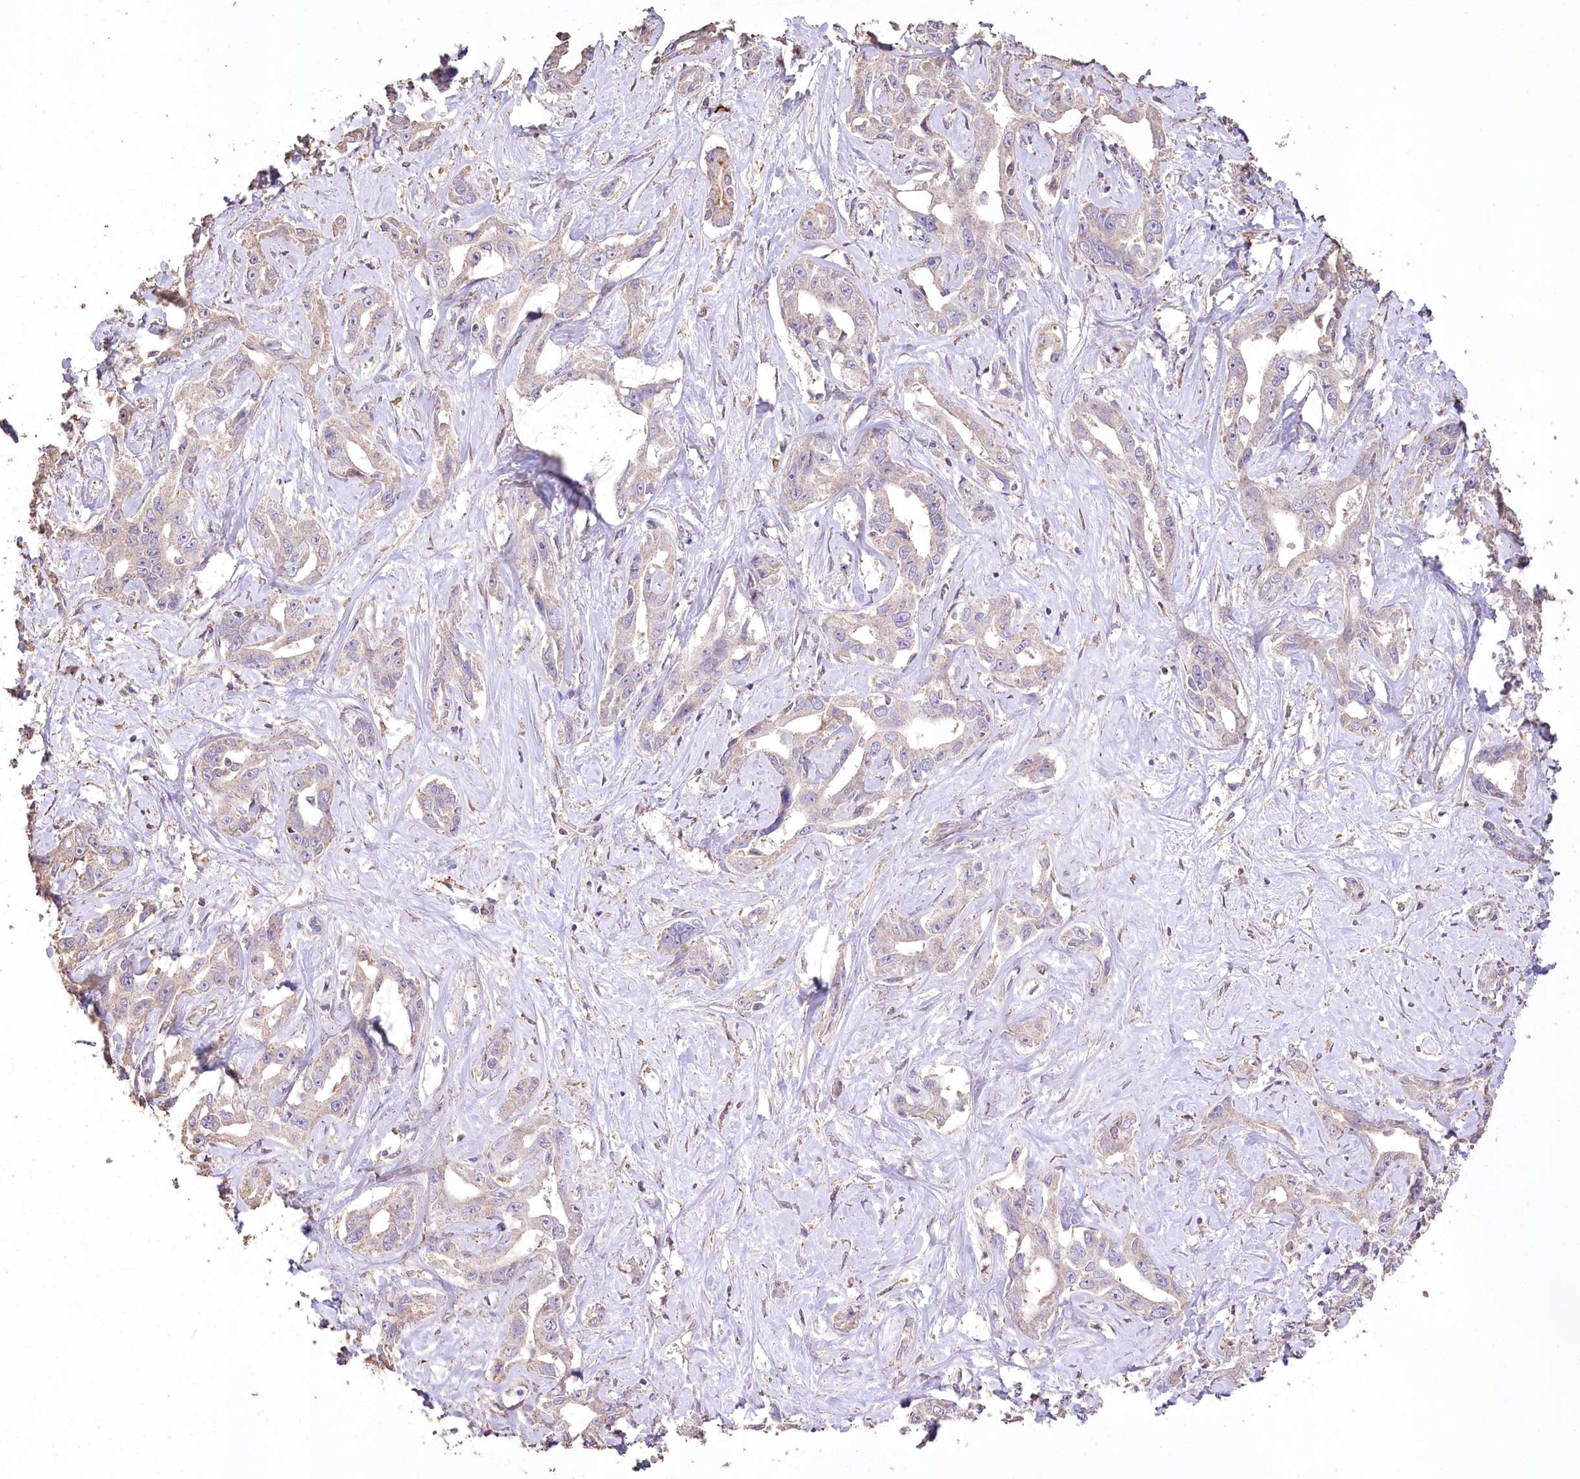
{"staining": {"intensity": "weak", "quantity": "25%-75%", "location": "cytoplasmic/membranous"}, "tissue": "liver cancer", "cell_type": "Tumor cells", "image_type": "cancer", "snomed": [{"axis": "morphology", "description": "Cholangiocarcinoma"}, {"axis": "topography", "description": "Liver"}], "caption": "Protein expression by IHC displays weak cytoplasmic/membranous staining in about 25%-75% of tumor cells in liver cholangiocarcinoma.", "gene": "IREB2", "patient": {"sex": "male", "age": 59}}